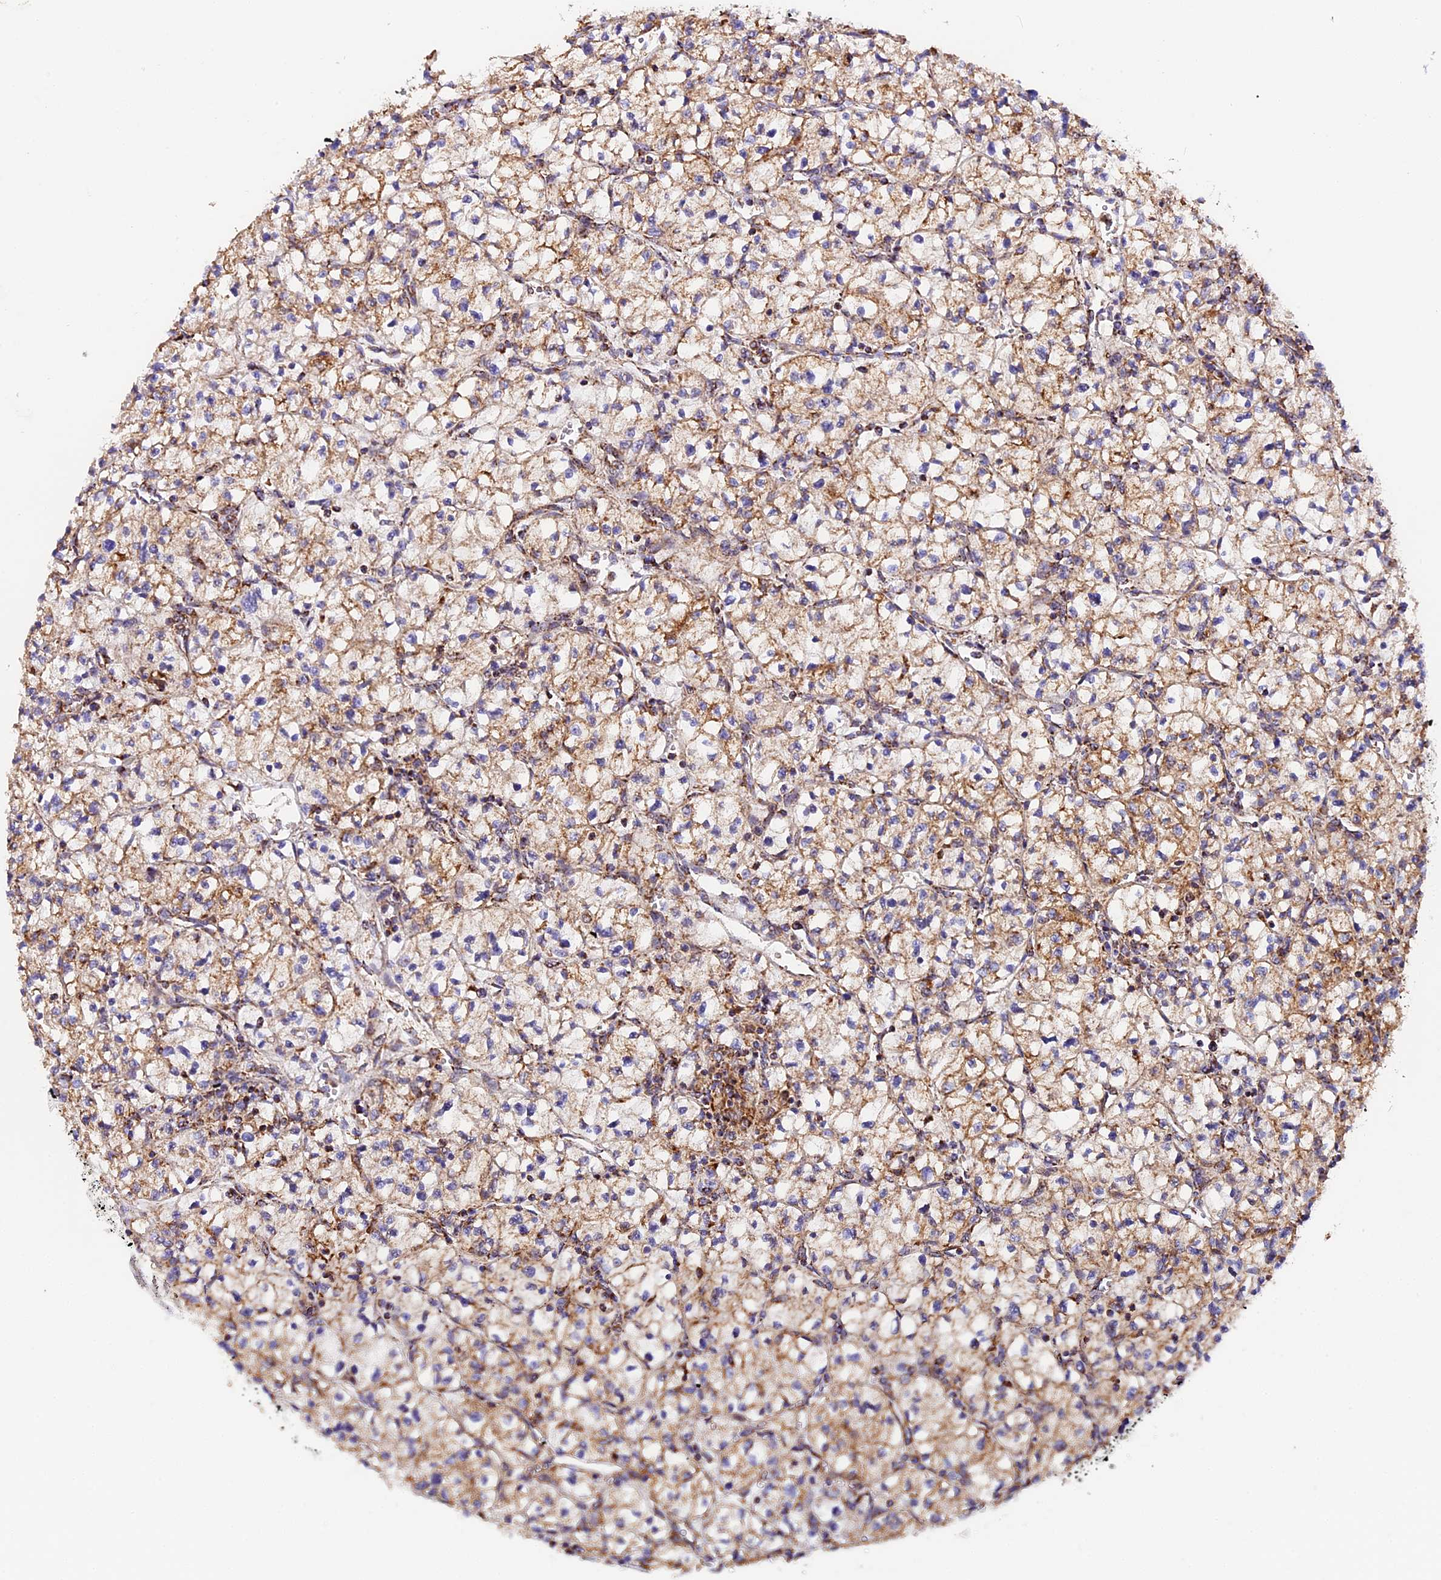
{"staining": {"intensity": "moderate", "quantity": ">75%", "location": "cytoplasmic/membranous"}, "tissue": "renal cancer", "cell_type": "Tumor cells", "image_type": "cancer", "snomed": [{"axis": "morphology", "description": "Adenocarcinoma, NOS"}, {"axis": "topography", "description": "Kidney"}], "caption": "Adenocarcinoma (renal) stained with DAB IHC reveals medium levels of moderate cytoplasmic/membranous expression in approximately >75% of tumor cells.", "gene": "NDUFA8", "patient": {"sex": "female", "age": 64}}